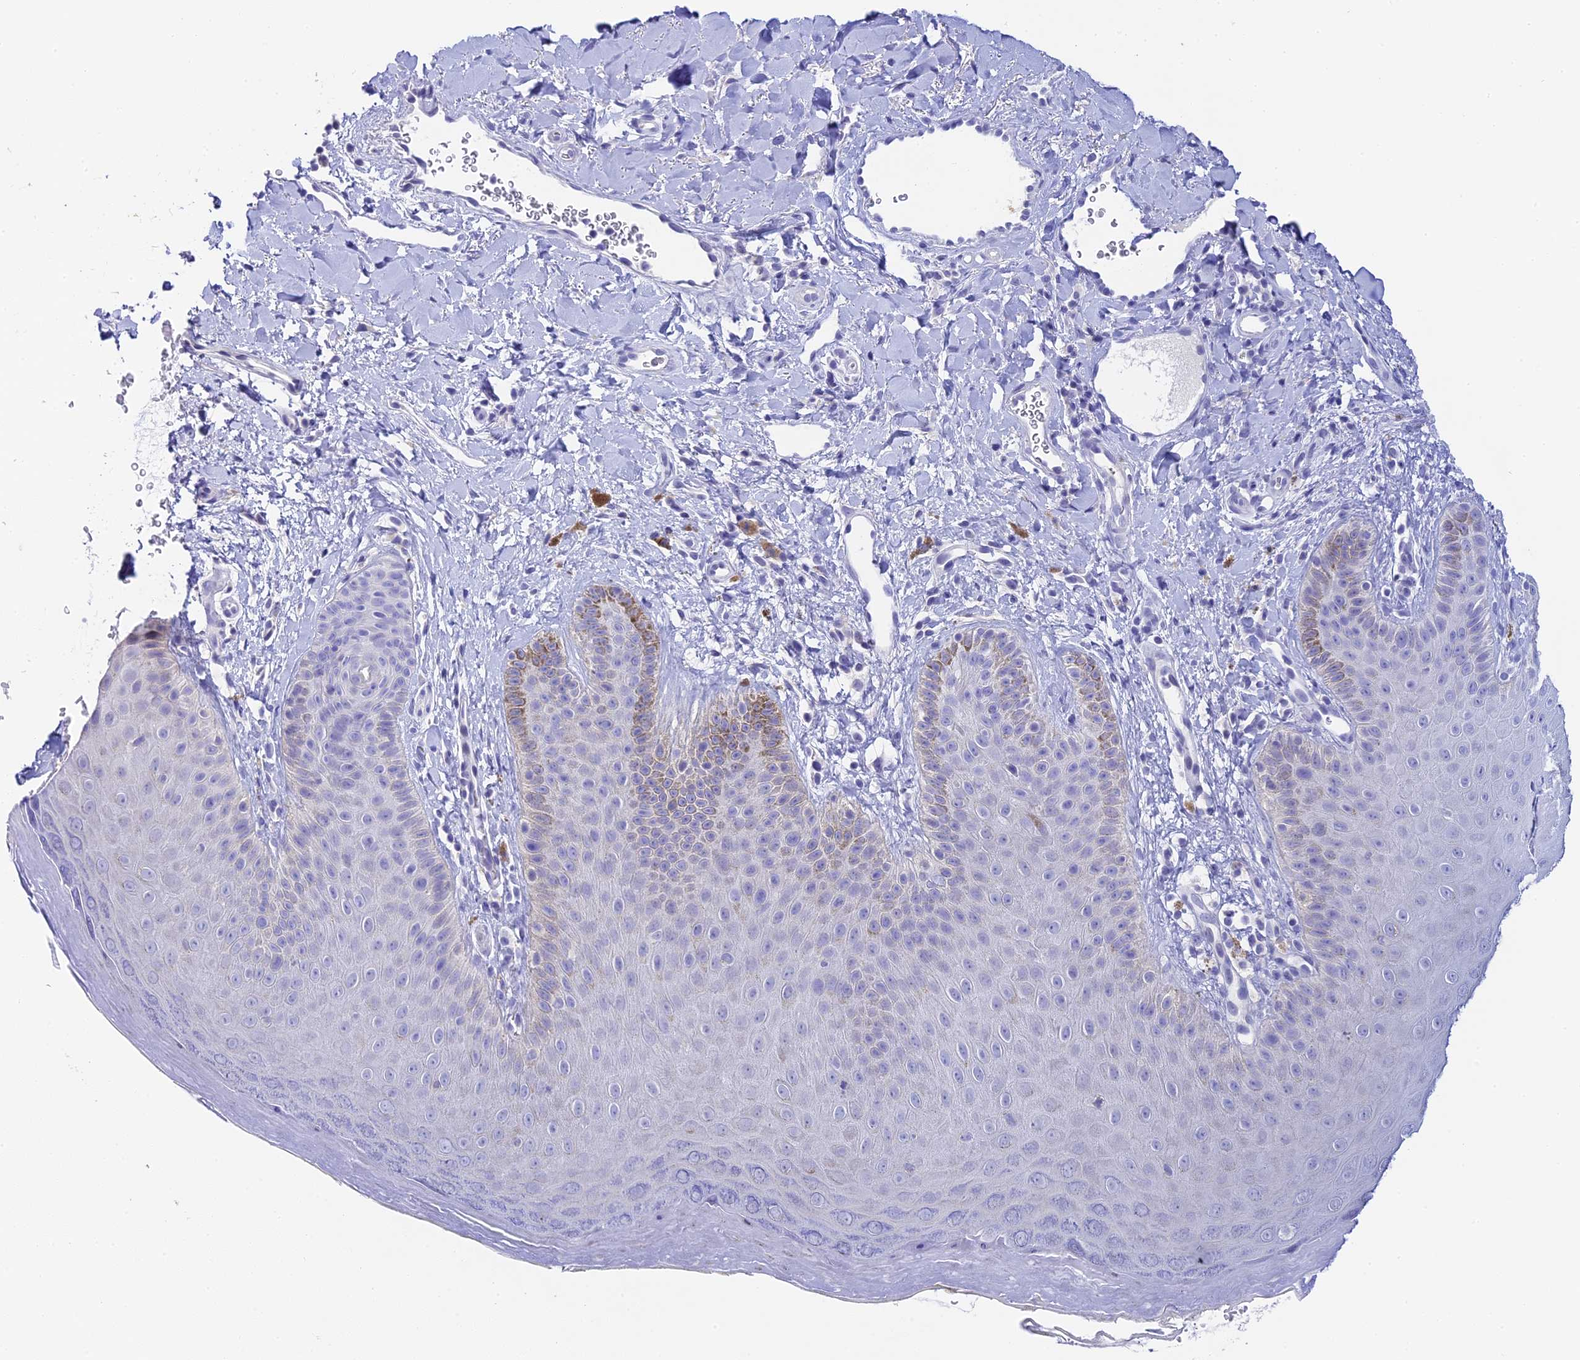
{"staining": {"intensity": "moderate", "quantity": "<25%", "location": "cytoplasmic/membranous"}, "tissue": "skin", "cell_type": "Epidermal cells", "image_type": "normal", "snomed": [{"axis": "morphology", "description": "Normal tissue, NOS"}, {"axis": "morphology", "description": "Neoplasm, malignant, NOS"}, {"axis": "topography", "description": "Anal"}], "caption": "The immunohistochemical stain labels moderate cytoplasmic/membranous expression in epidermal cells of benign skin. (brown staining indicates protein expression, while blue staining denotes nuclei).", "gene": "C12orf29", "patient": {"sex": "male", "age": 47}}